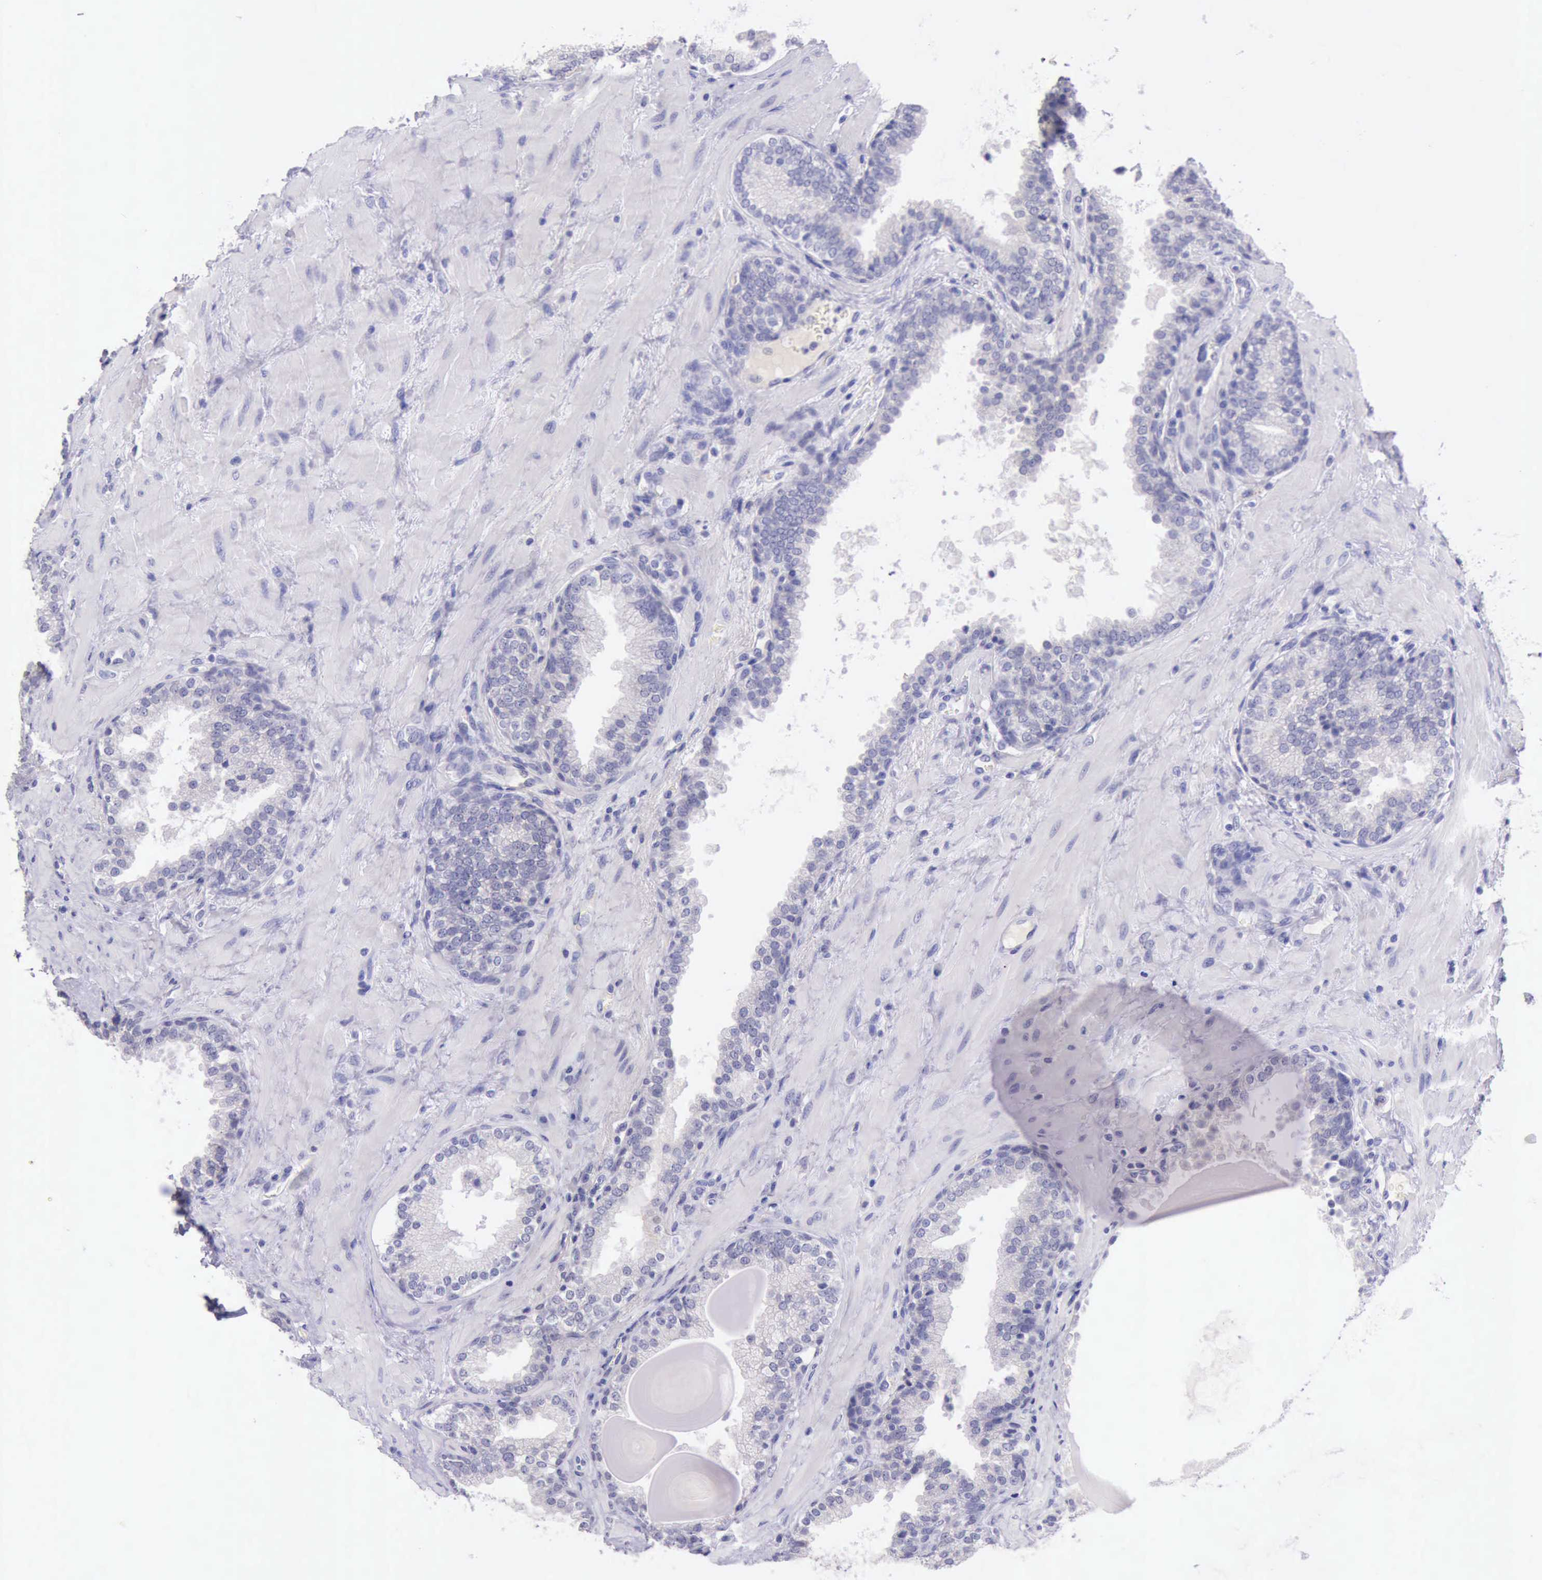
{"staining": {"intensity": "negative", "quantity": "none", "location": "none"}, "tissue": "prostate", "cell_type": "Glandular cells", "image_type": "normal", "snomed": [{"axis": "morphology", "description": "Normal tissue, NOS"}, {"axis": "topography", "description": "Prostate"}], "caption": "Immunohistochemical staining of benign human prostate exhibits no significant expression in glandular cells.", "gene": "LRFN5", "patient": {"sex": "male", "age": 51}}